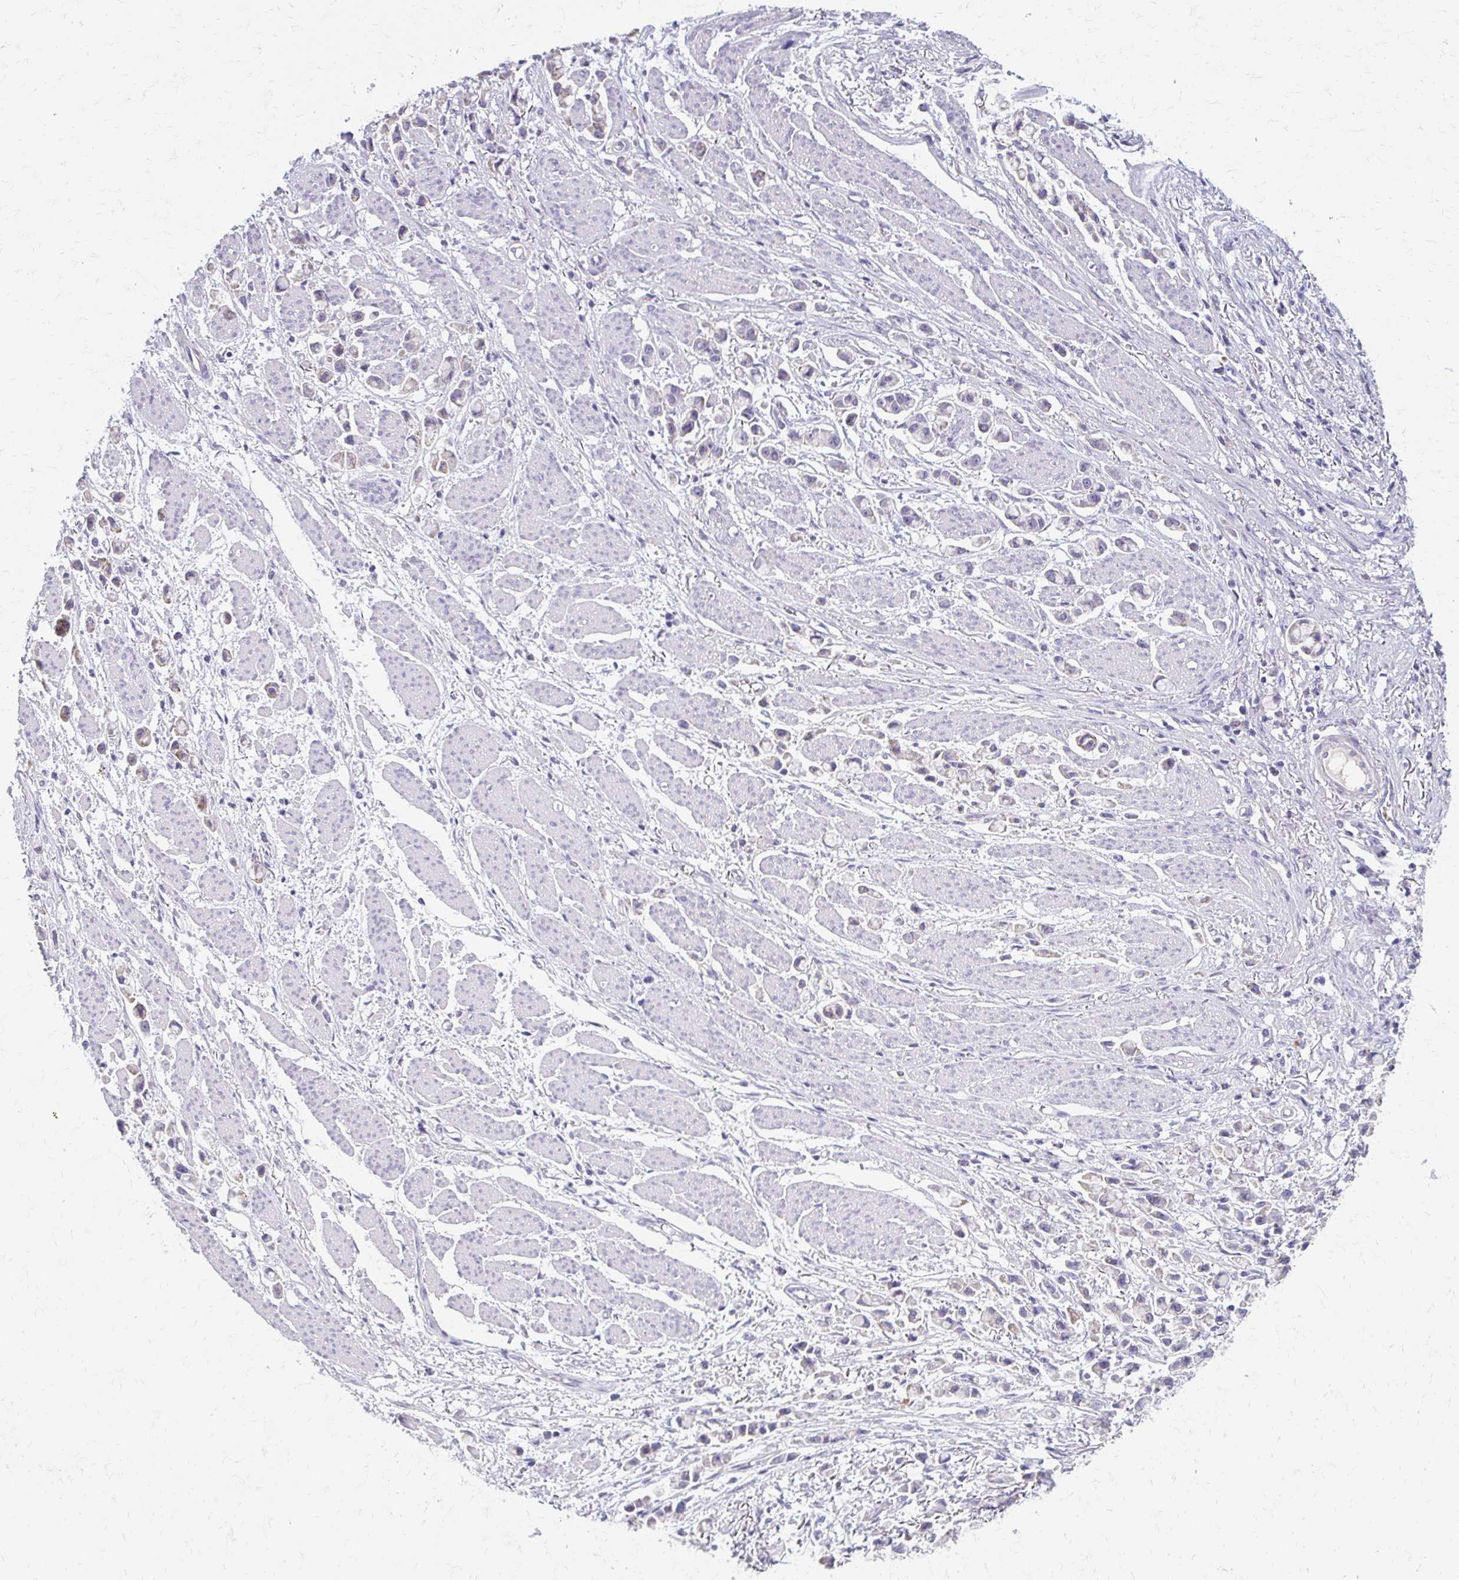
{"staining": {"intensity": "negative", "quantity": "none", "location": "none"}, "tissue": "stomach cancer", "cell_type": "Tumor cells", "image_type": "cancer", "snomed": [{"axis": "morphology", "description": "Adenocarcinoma, NOS"}, {"axis": "topography", "description": "Stomach"}], "caption": "Immunohistochemistry micrograph of adenocarcinoma (stomach) stained for a protein (brown), which demonstrates no positivity in tumor cells. (DAB (3,3'-diaminobenzidine) immunohistochemistry (IHC) with hematoxylin counter stain).", "gene": "BBS12", "patient": {"sex": "female", "age": 81}}